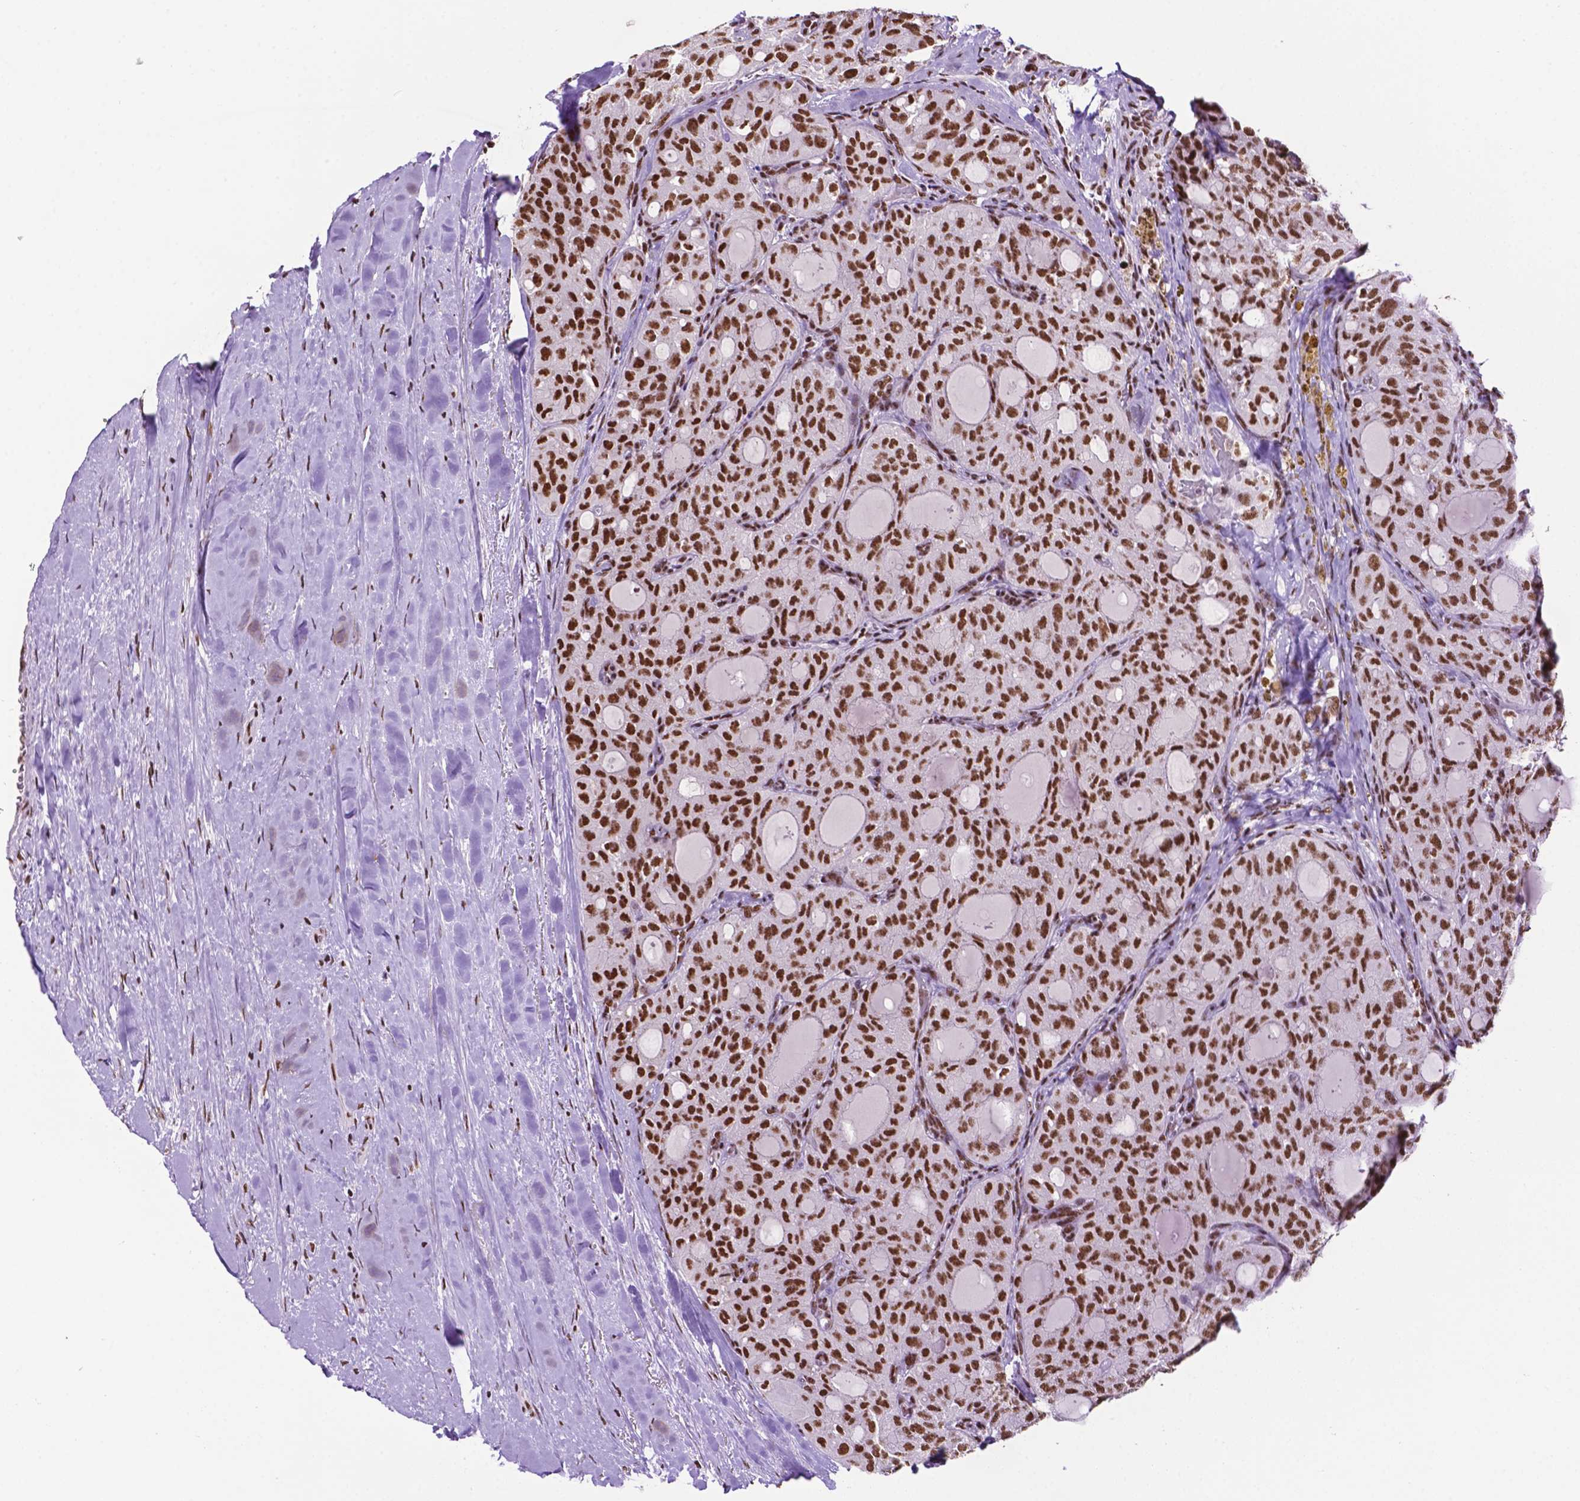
{"staining": {"intensity": "strong", "quantity": ">75%", "location": "nuclear"}, "tissue": "thyroid cancer", "cell_type": "Tumor cells", "image_type": "cancer", "snomed": [{"axis": "morphology", "description": "Follicular adenoma carcinoma, NOS"}, {"axis": "topography", "description": "Thyroid gland"}], "caption": "Protein expression analysis of human thyroid cancer reveals strong nuclear staining in approximately >75% of tumor cells.", "gene": "CCAR2", "patient": {"sex": "male", "age": 75}}